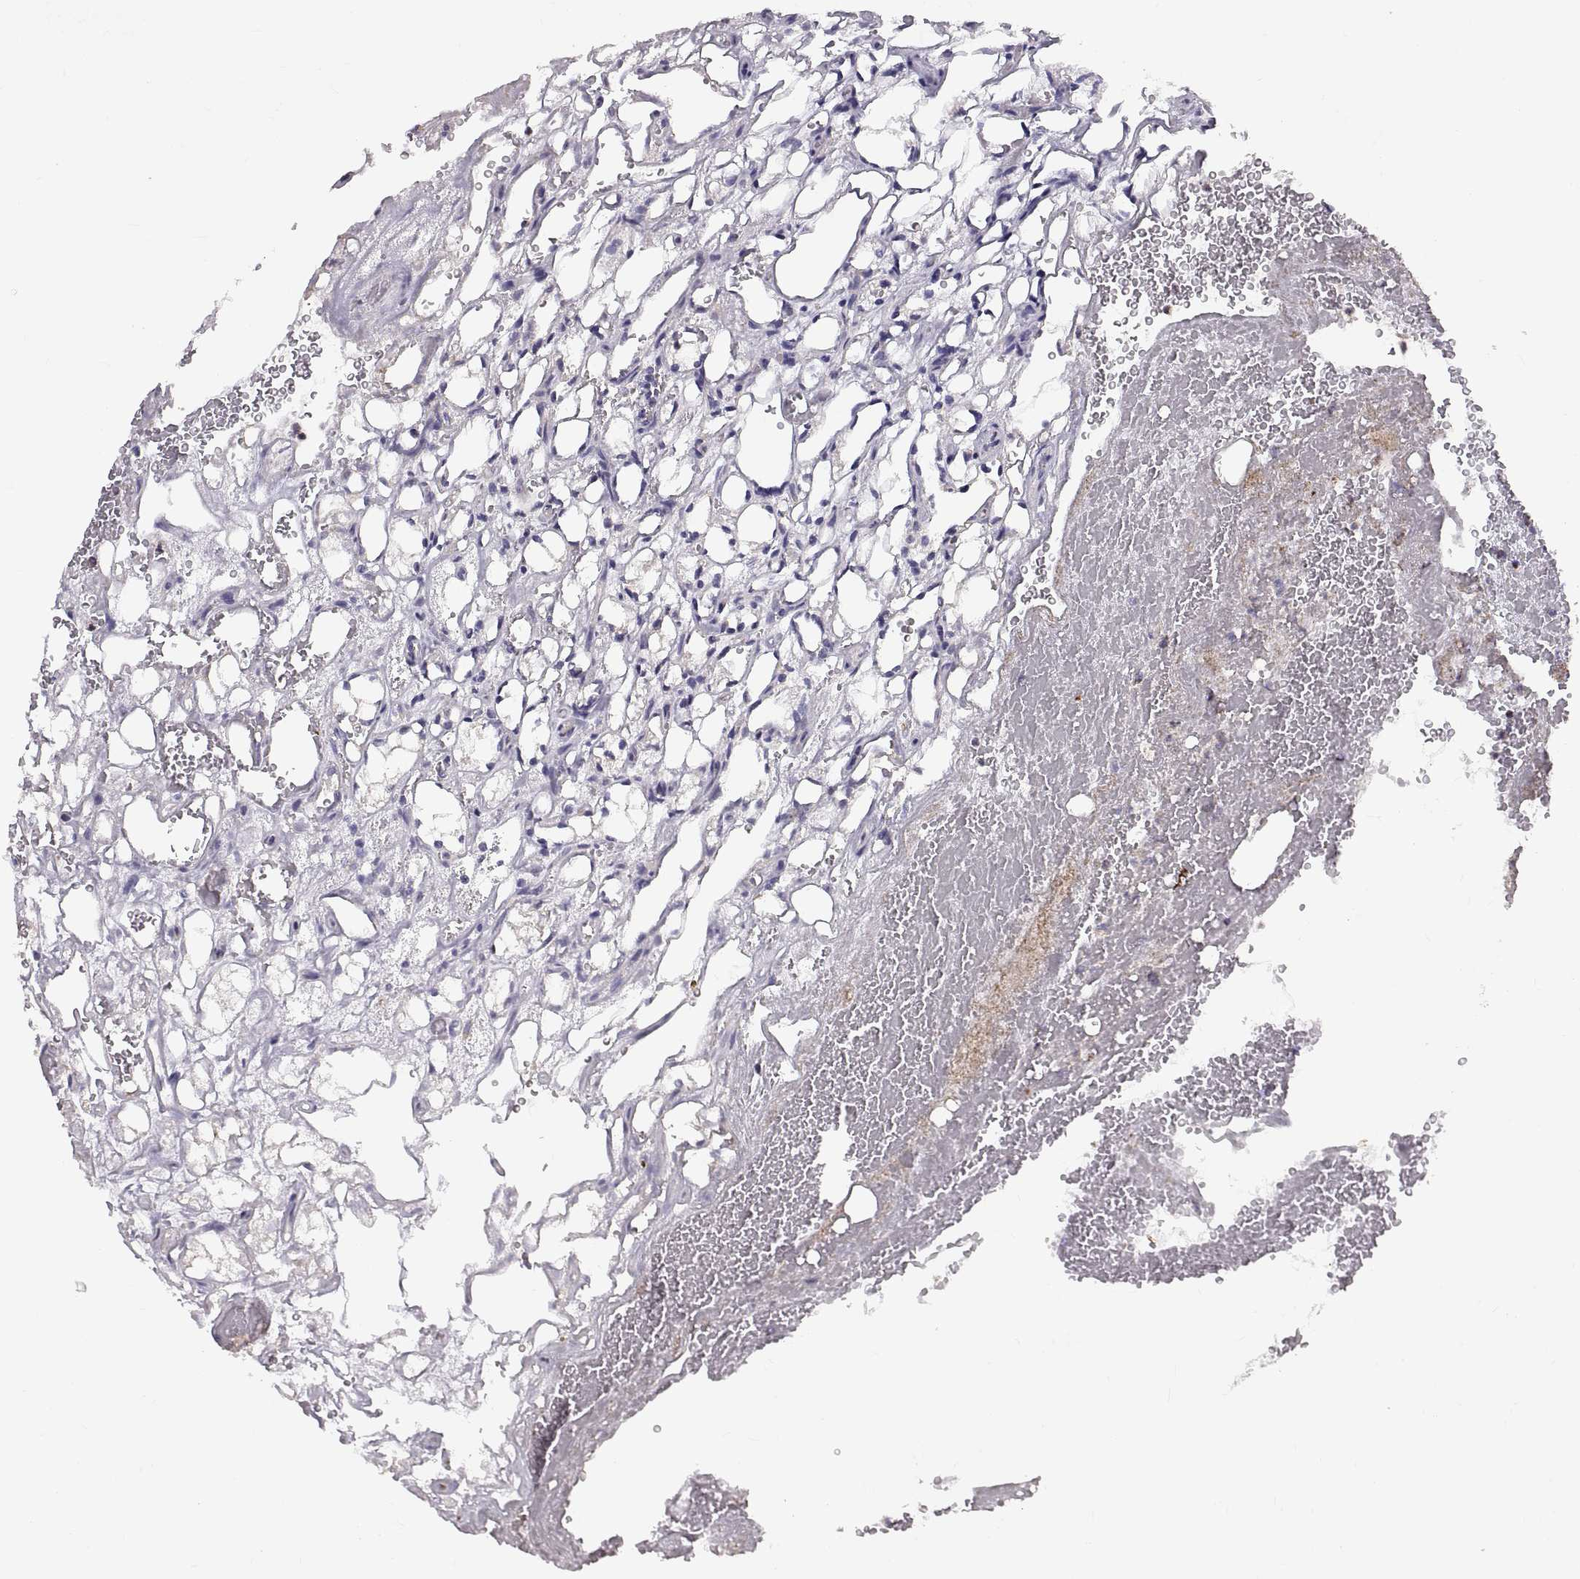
{"staining": {"intensity": "strong", "quantity": "<25%", "location": "cytoplasmic/membranous"}, "tissue": "renal cancer", "cell_type": "Tumor cells", "image_type": "cancer", "snomed": [{"axis": "morphology", "description": "Adenocarcinoma, NOS"}, {"axis": "topography", "description": "Kidney"}], "caption": "Immunohistochemical staining of renal adenocarcinoma demonstrates strong cytoplasmic/membranous protein staining in approximately <25% of tumor cells.", "gene": "ARSD", "patient": {"sex": "female", "age": 69}}